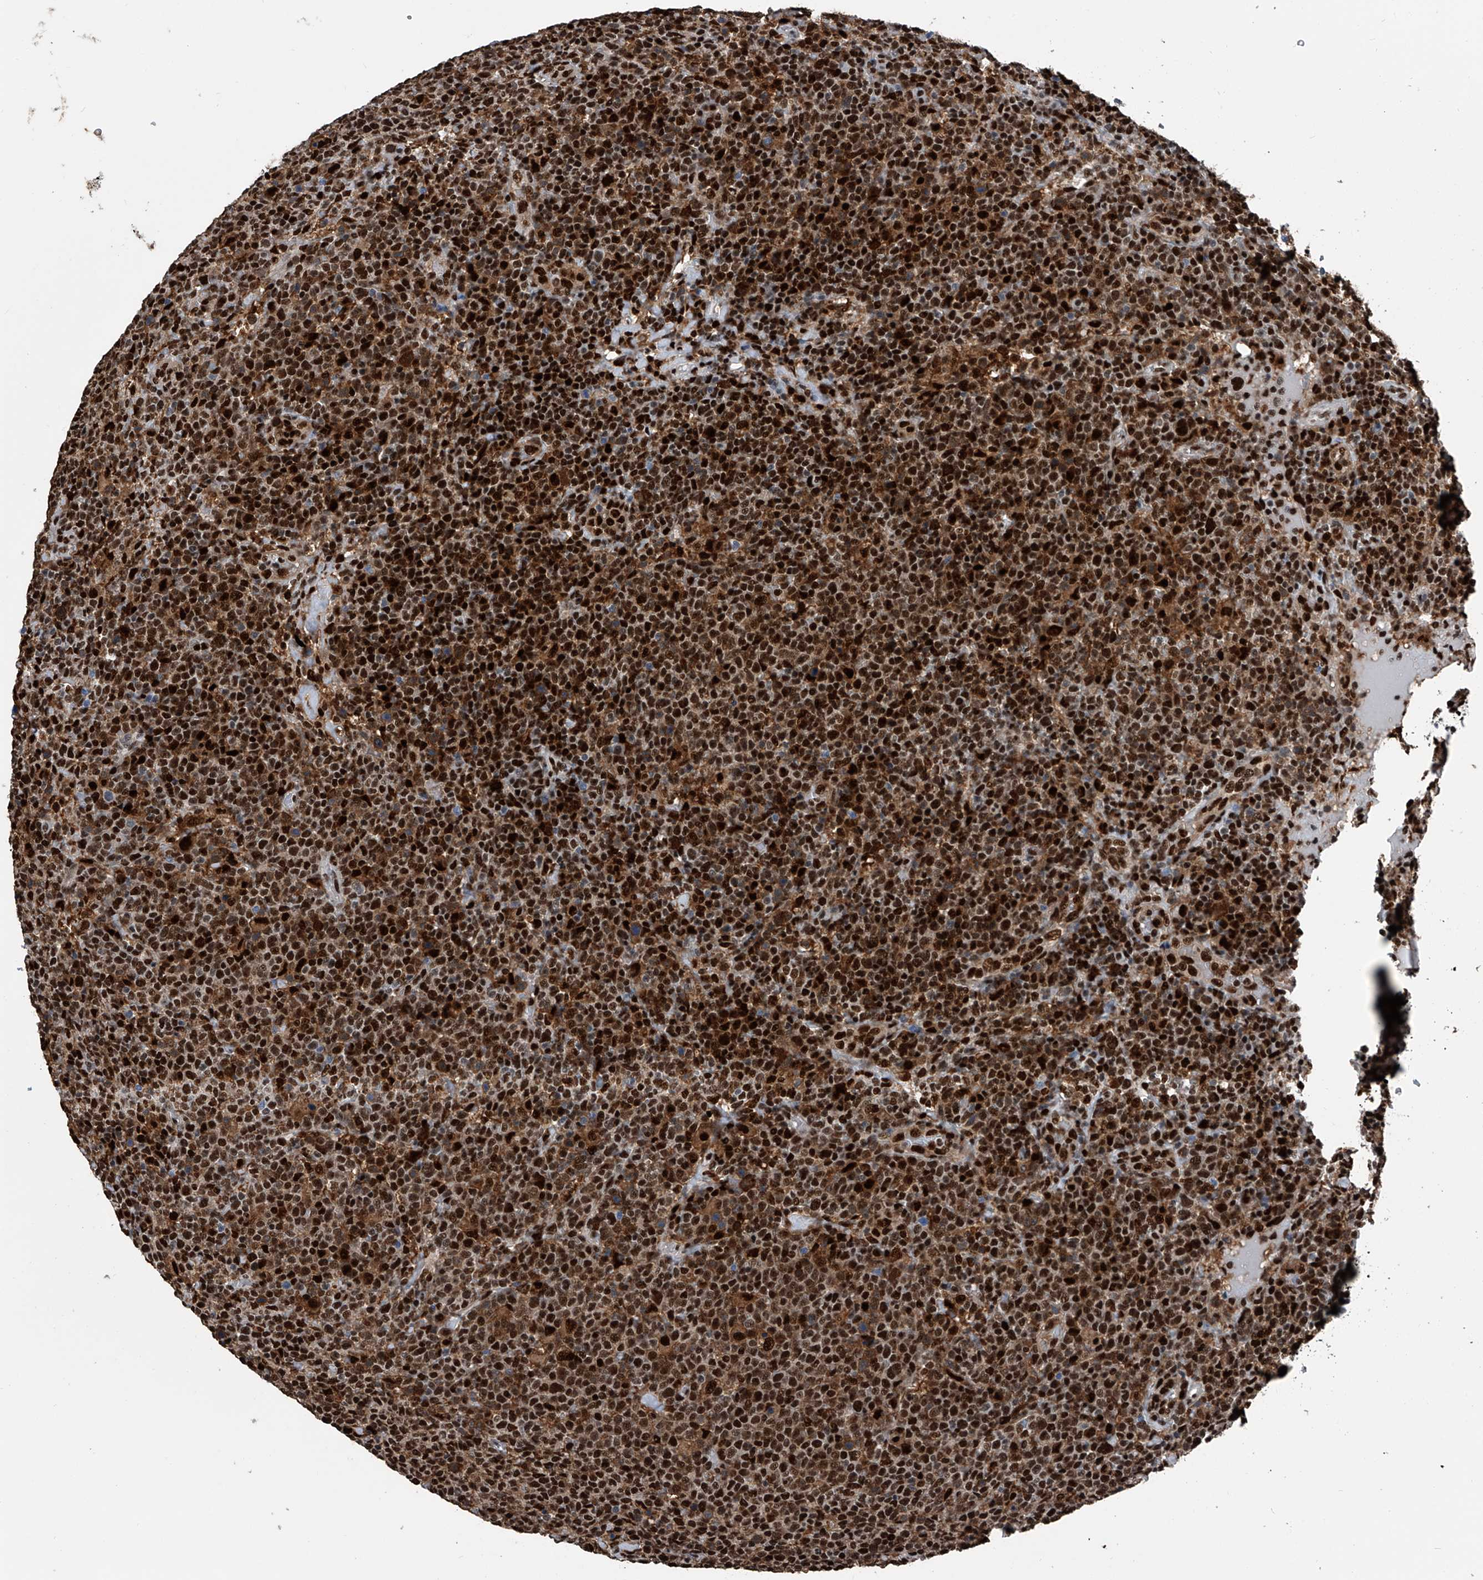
{"staining": {"intensity": "strong", "quantity": ">75%", "location": "cytoplasmic/membranous,nuclear"}, "tissue": "lymphoma", "cell_type": "Tumor cells", "image_type": "cancer", "snomed": [{"axis": "morphology", "description": "Malignant lymphoma, non-Hodgkin's type, High grade"}, {"axis": "topography", "description": "Lymph node"}], "caption": "Immunohistochemical staining of lymphoma shows strong cytoplasmic/membranous and nuclear protein staining in about >75% of tumor cells.", "gene": "FKBP5", "patient": {"sex": "male", "age": 61}}